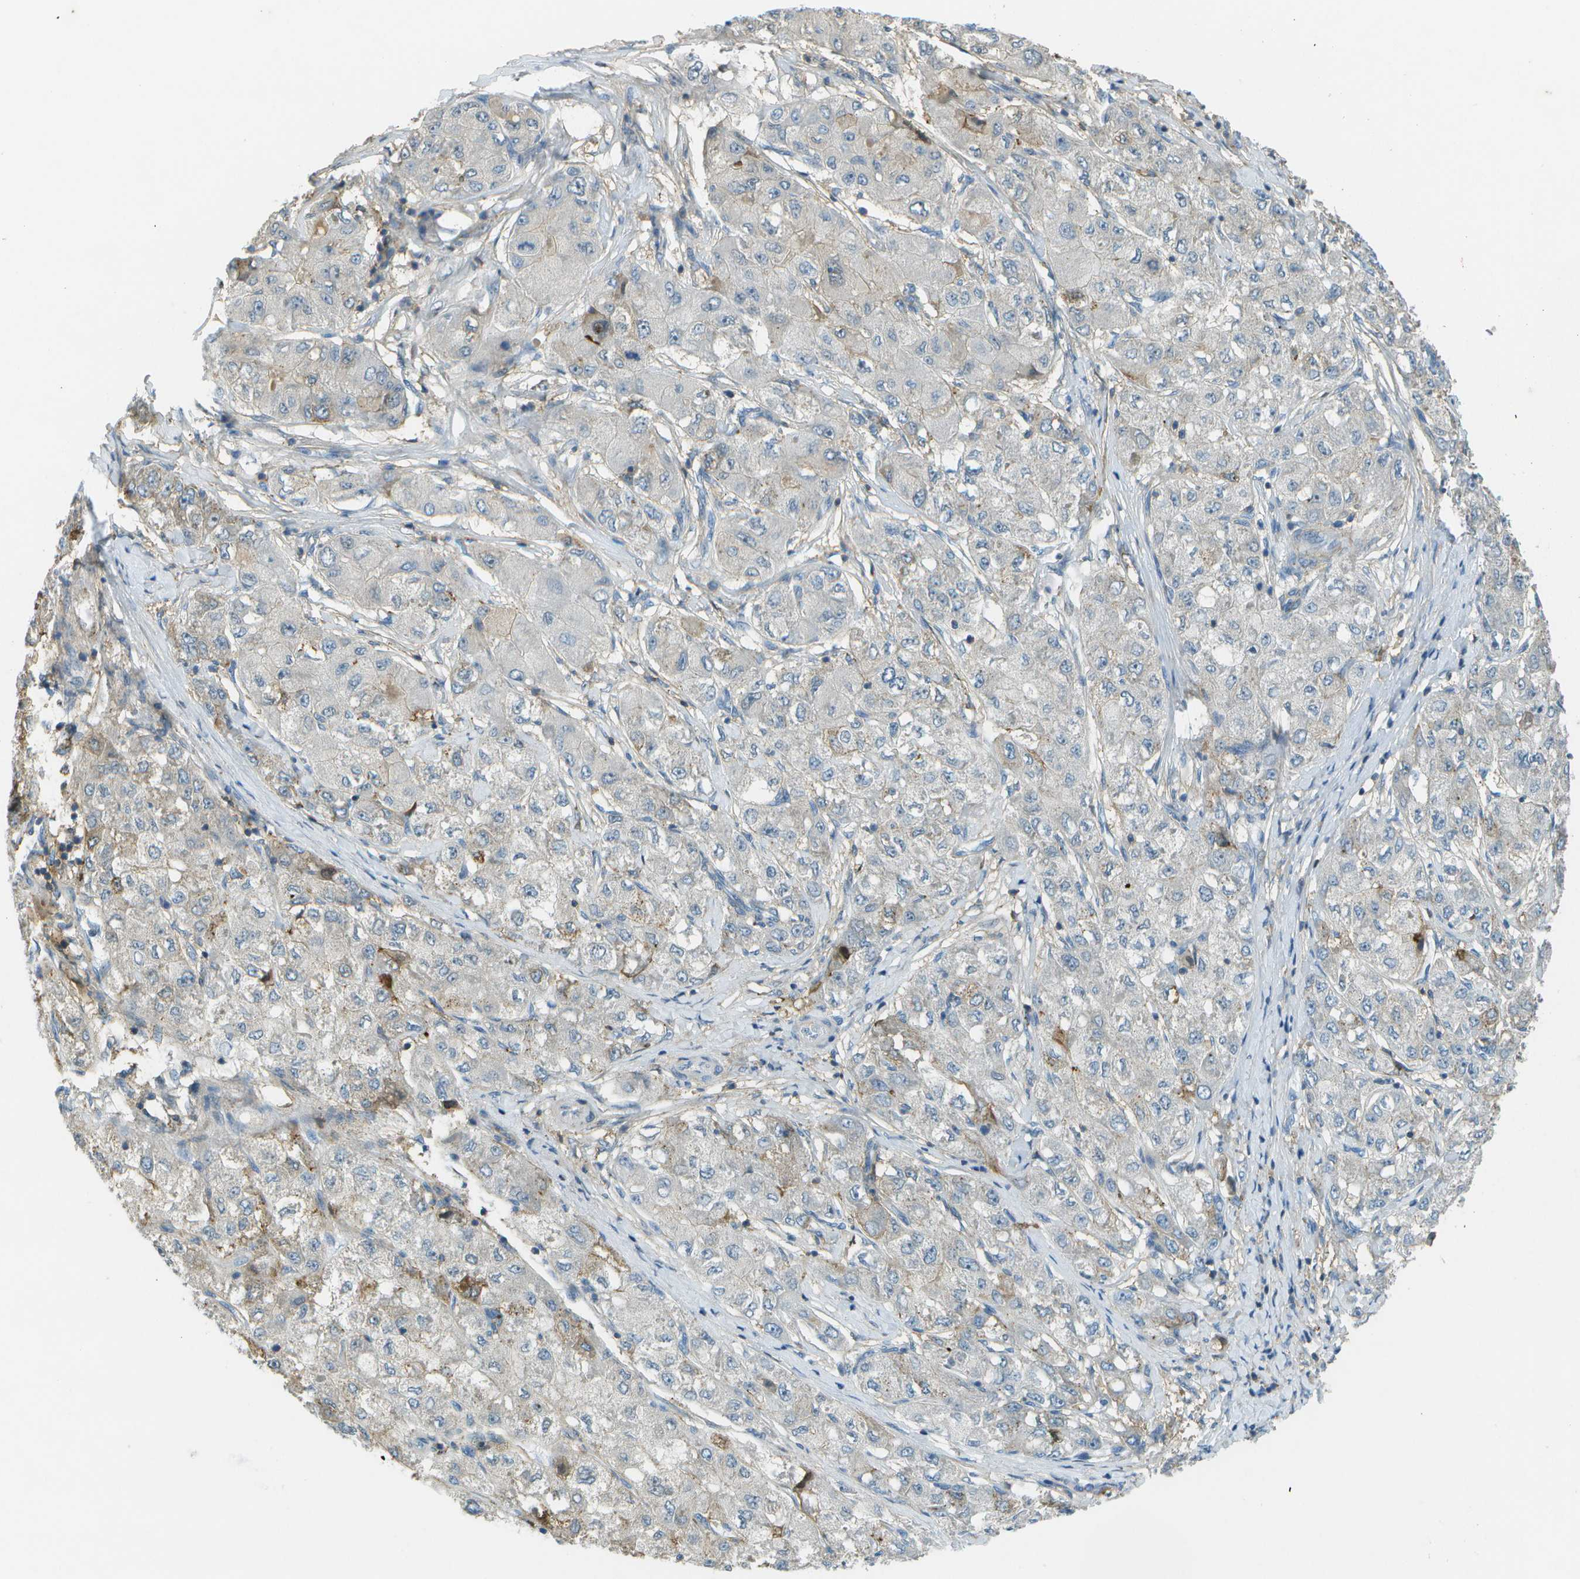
{"staining": {"intensity": "negative", "quantity": "none", "location": "none"}, "tissue": "liver cancer", "cell_type": "Tumor cells", "image_type": "cancer", "snomed": [{"axis": "morphology", "description": "Carcinoma, Hepatocellular, NOS"}, {"axis": "topography", "description": "Liver"}], "caption": "DAB immunohistochemical staining of human liver cancer (hepatocellular carcinoma) demonstrates no significant positivity in tumor cells.", "gene": "LRRC66", "patient": {"sex": "male", "age": 80}}